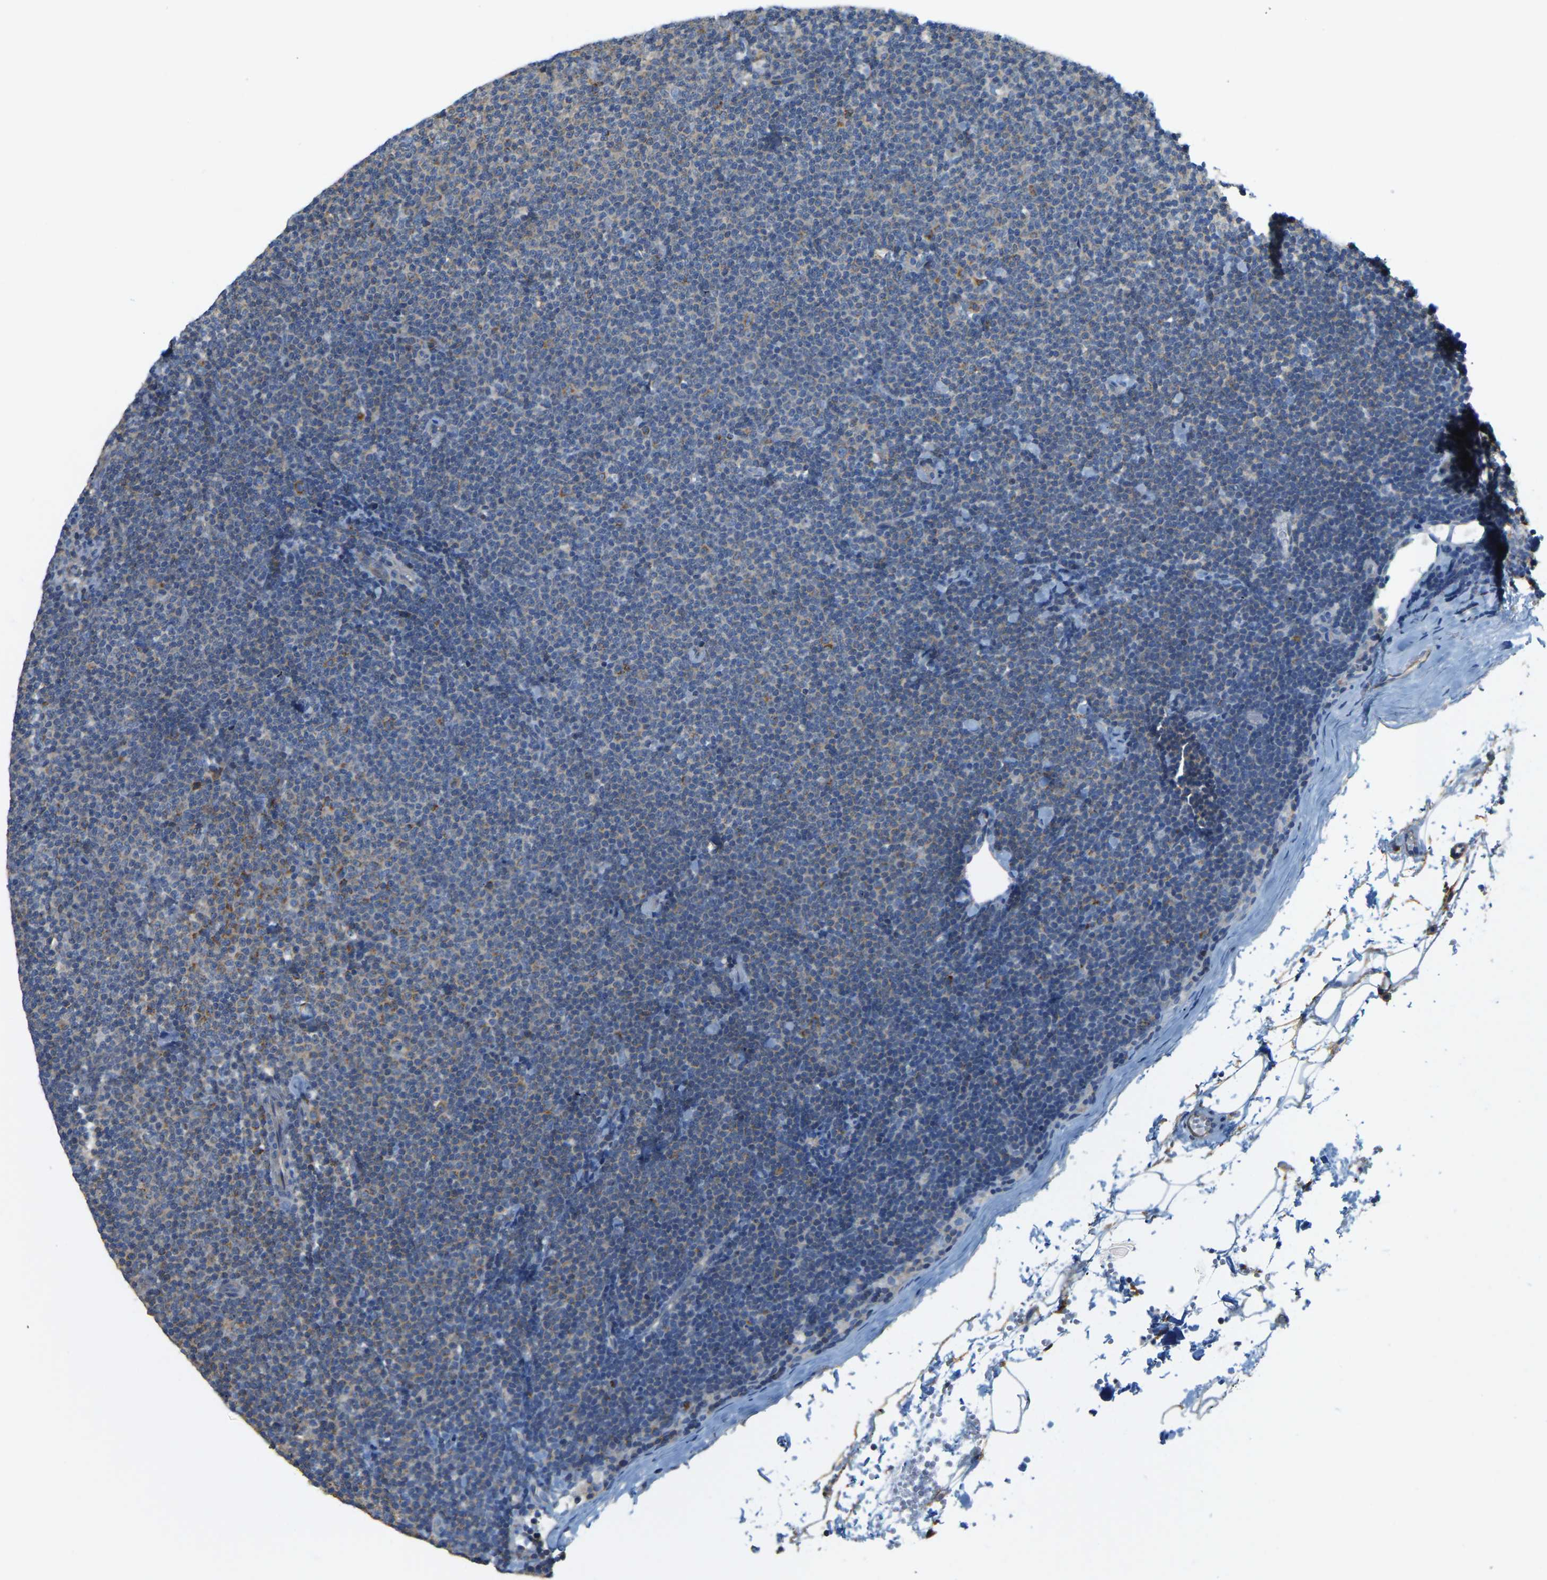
{"staining": {"intensity": "moderate", "quantity": "<25%", "location": "cytoplasmic/membranous"}, "tissue": "lymphoma", "cell_type": "Tumor cells", "image_type": "cancer", "snomed": [{"axis": "morphology", "description": "Malignant lymphoma, non-Hodgkin's type, Low grade"}, {"axis": "topography", "description": "Lymph node"}], "caption": "This image demonstrates immunohistochemistry (IHC) staining of malignant lymphoma, non-Hodgkin's type (low-grade), with low moderate cytoplasmic/membranous staining in approximately <25% of tumor cells.", "gene": "AHNAK", "patient": {"sex": "female", "age": 53}}